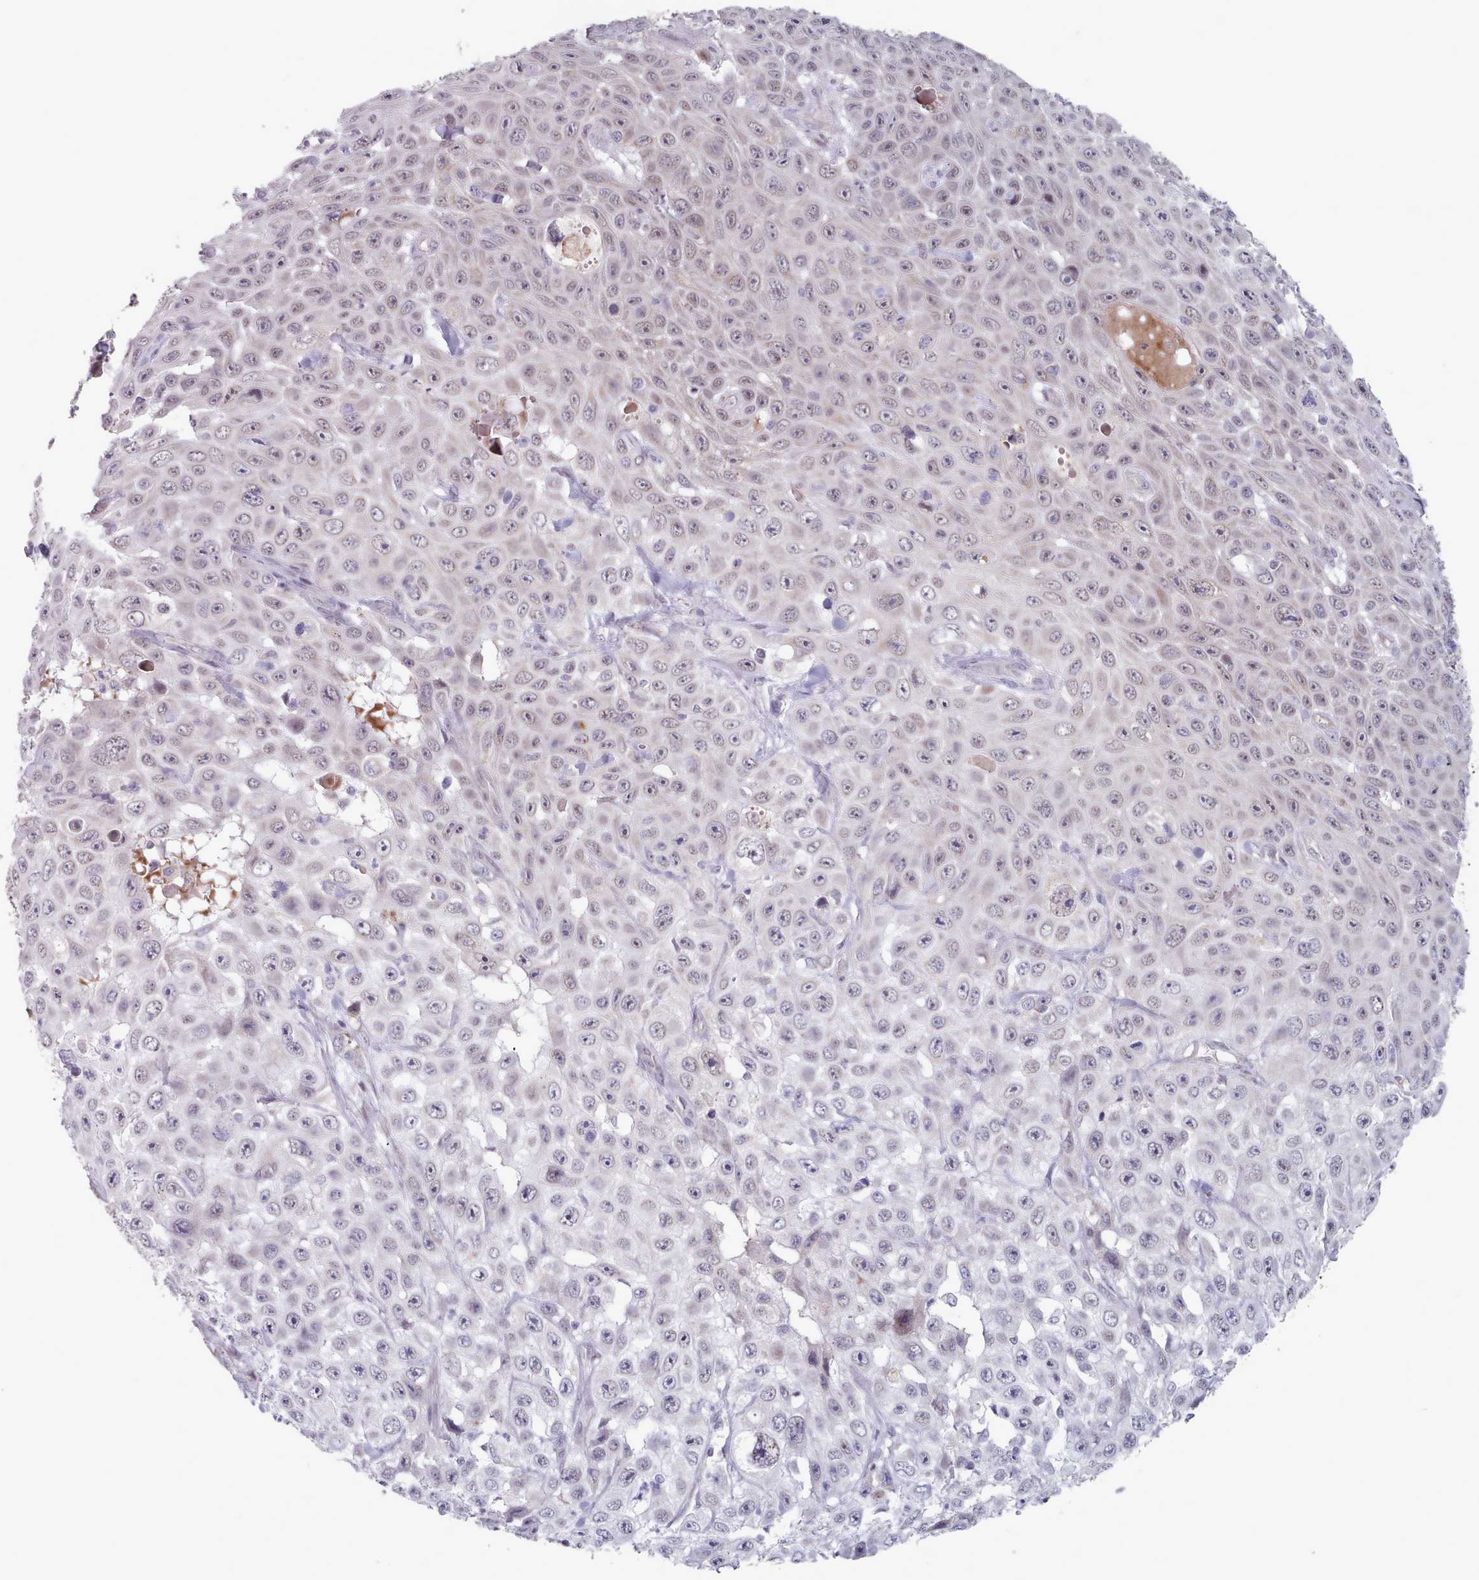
{"staining": {"intensity": "negative", "quantity": "none", "location": "none"}, "tissue": "skin cancer", "cell_type": "Tumor cells", "image_type": "cancer", "snomed": [{"axis": "morphology", "description": "Squamous cell carcinoma, NOS"}, {"axis": "topography", "description": "Skin"}], "caption": "A high-resolution image shows IHC staining of squamous cell carcinoma (skin), which shows no significant positivity in tumor cells.", "gene": "TRARG1", "patient": {"sex": "male", "age": 82}}